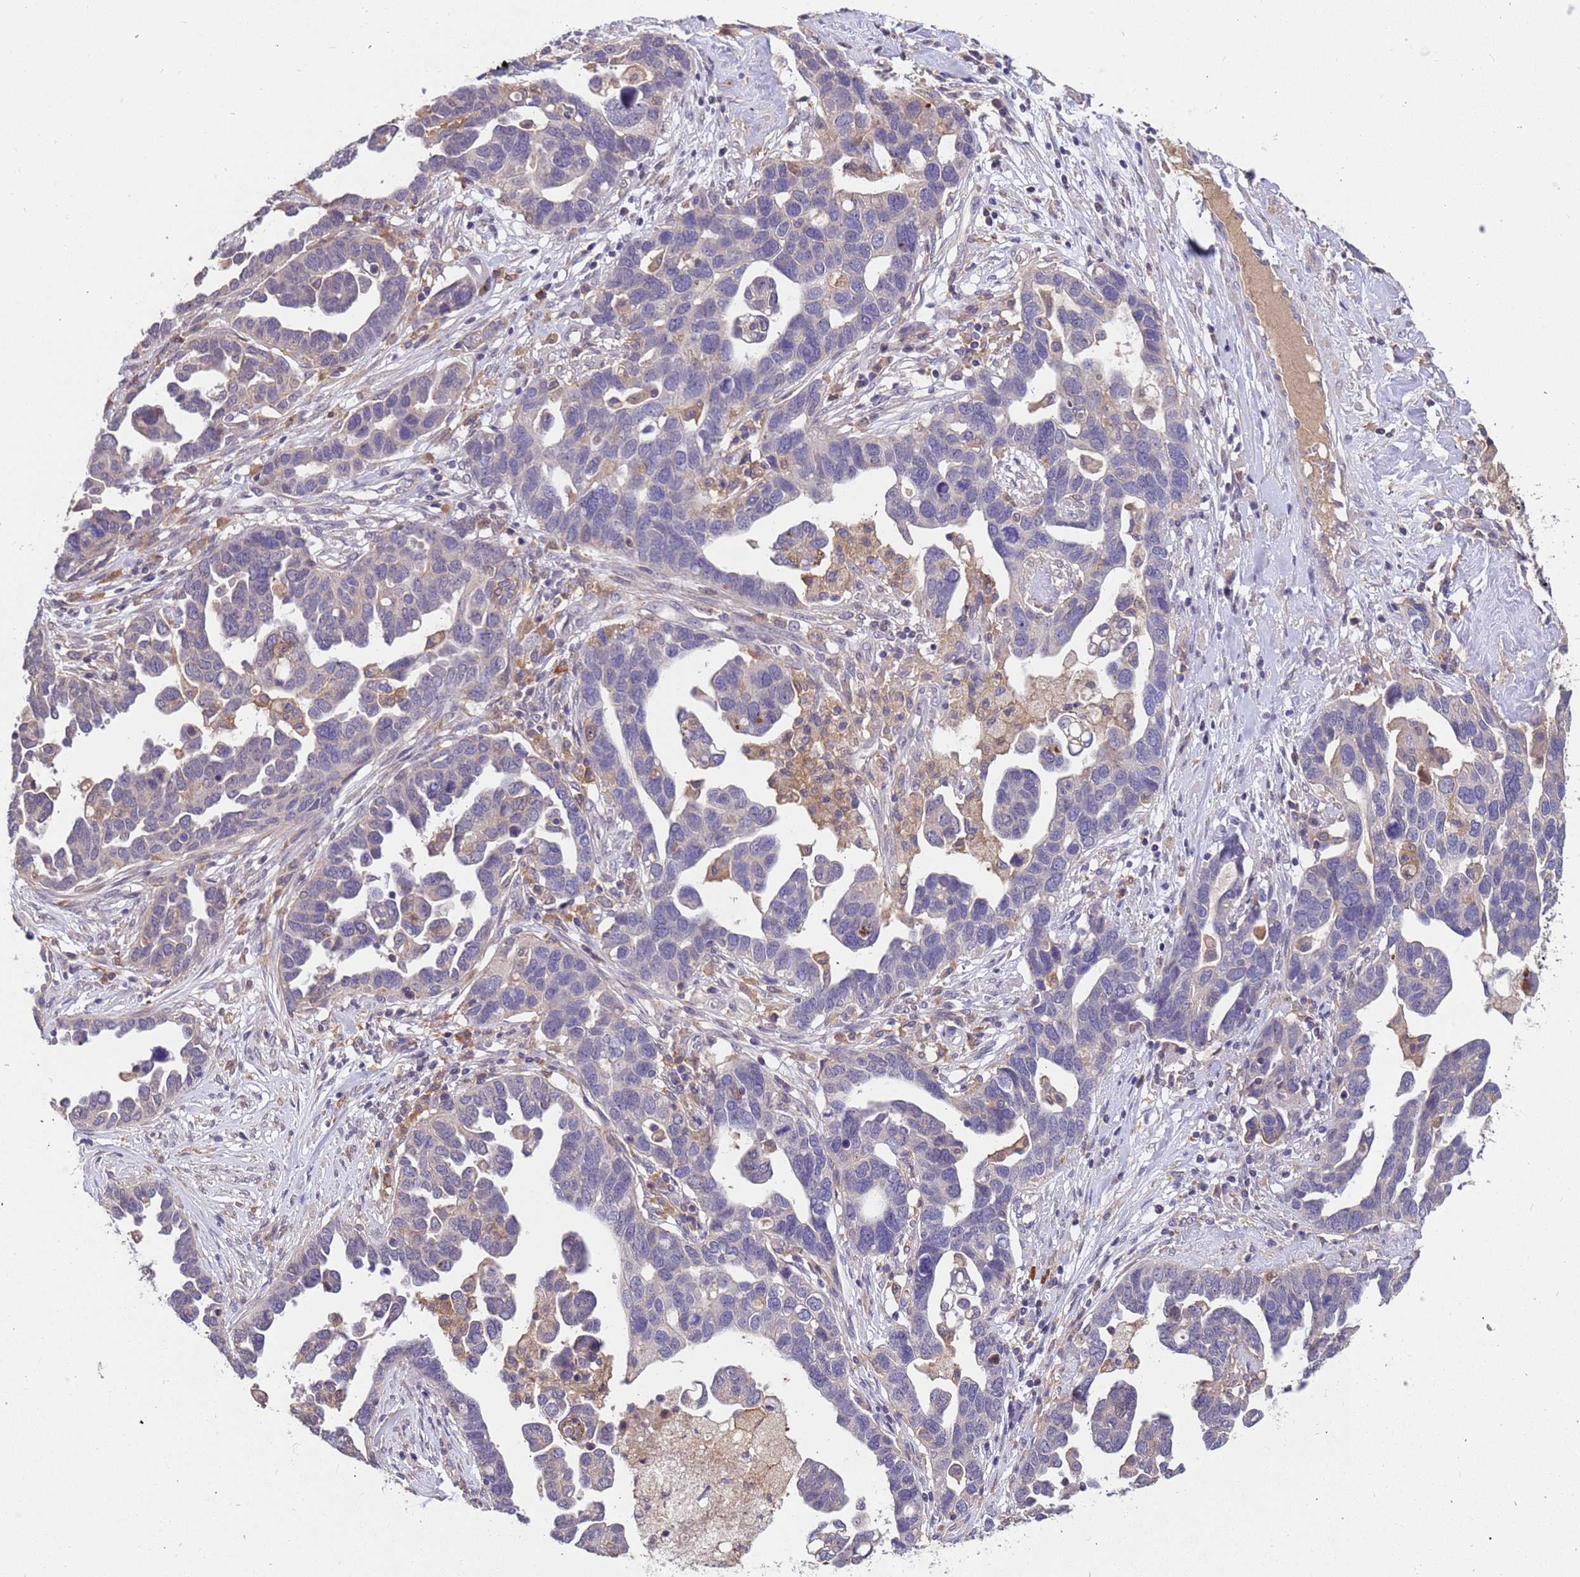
{"staining": {"intensity": "negative", "quantity": "none", "location": "none"}, "tissue": "ovarian cancer", "cell_type": "Tumor cells", "image_type": "cancer", "snomed": [{"axis": "morphology", "description": "Cystadenocarcinoma, serous, NOS"}, {"axis": "topography", "description": "Ovary"}], "caption": "Tumor cells are negative for protein expression in human serous cystadenocarcinoma (ovarian).", "gene": "AMPD3", "patient": {"sex": "female", "age": 54}}